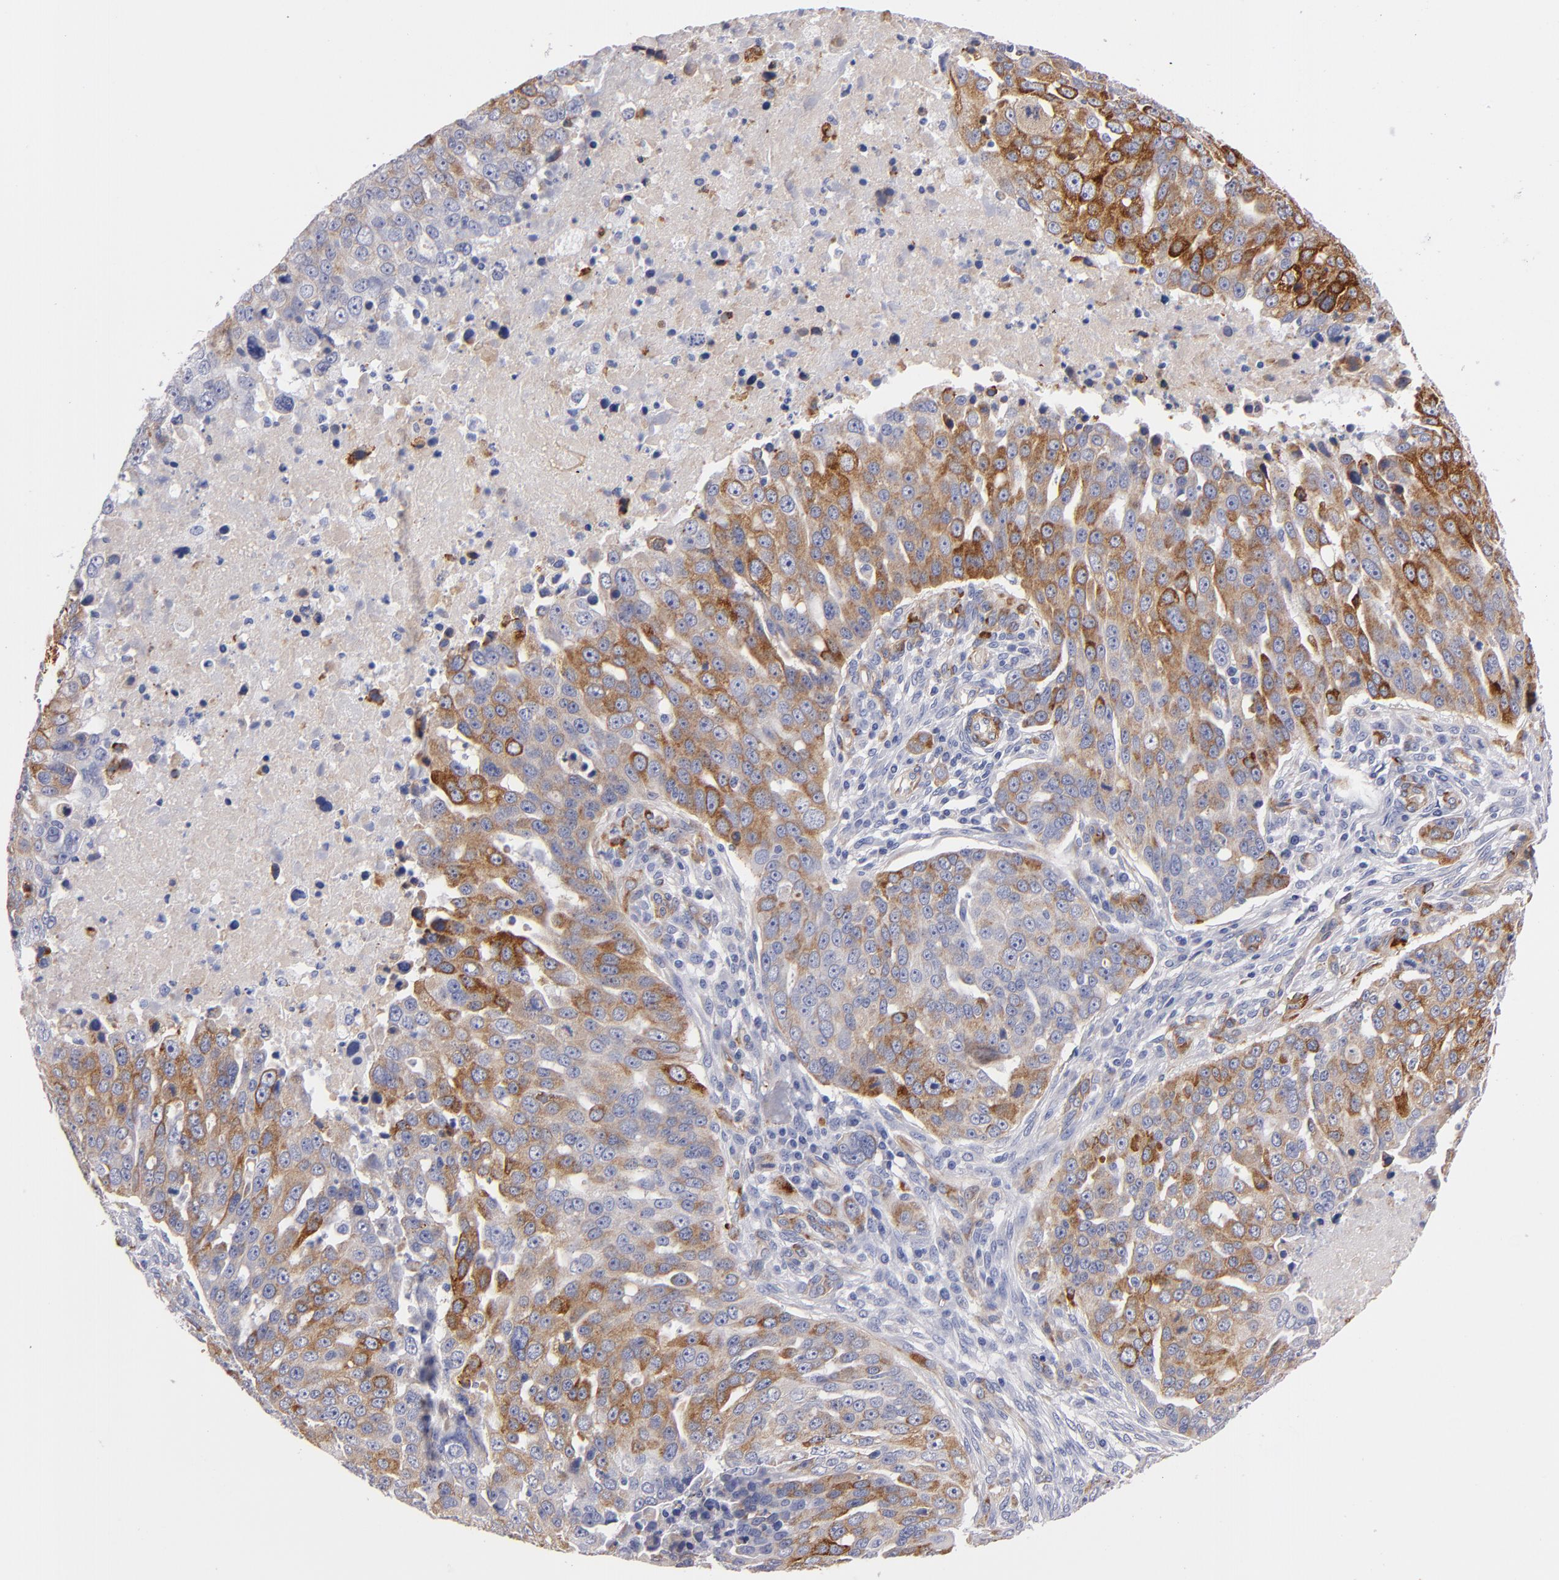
{"staining": {"intensity": "moderate", "quantity": "25%-75%", "location": "cytoplasmic/membranous"}, "tissue": "ovarian cancer", "cell_type": "Tumor cells", "image_type": "cancer", "snomed": [{"axis": "morphology", "description": "Carcinoma, endometroid"}, {"axis": "topography", "description": "Ovary"}], "caption": "The immunohistochemical stain labels moderate cytoplasmic/membranous staining in tumor cells of ovarian endometroid carcinoma tissue. The protein is stained brown, and the nuclei are stained in blue (DAB IHC with brightfield microscopy, high magnification).", "gene": "LAMC1", "patient": {"sex": "female", "age": 75}}